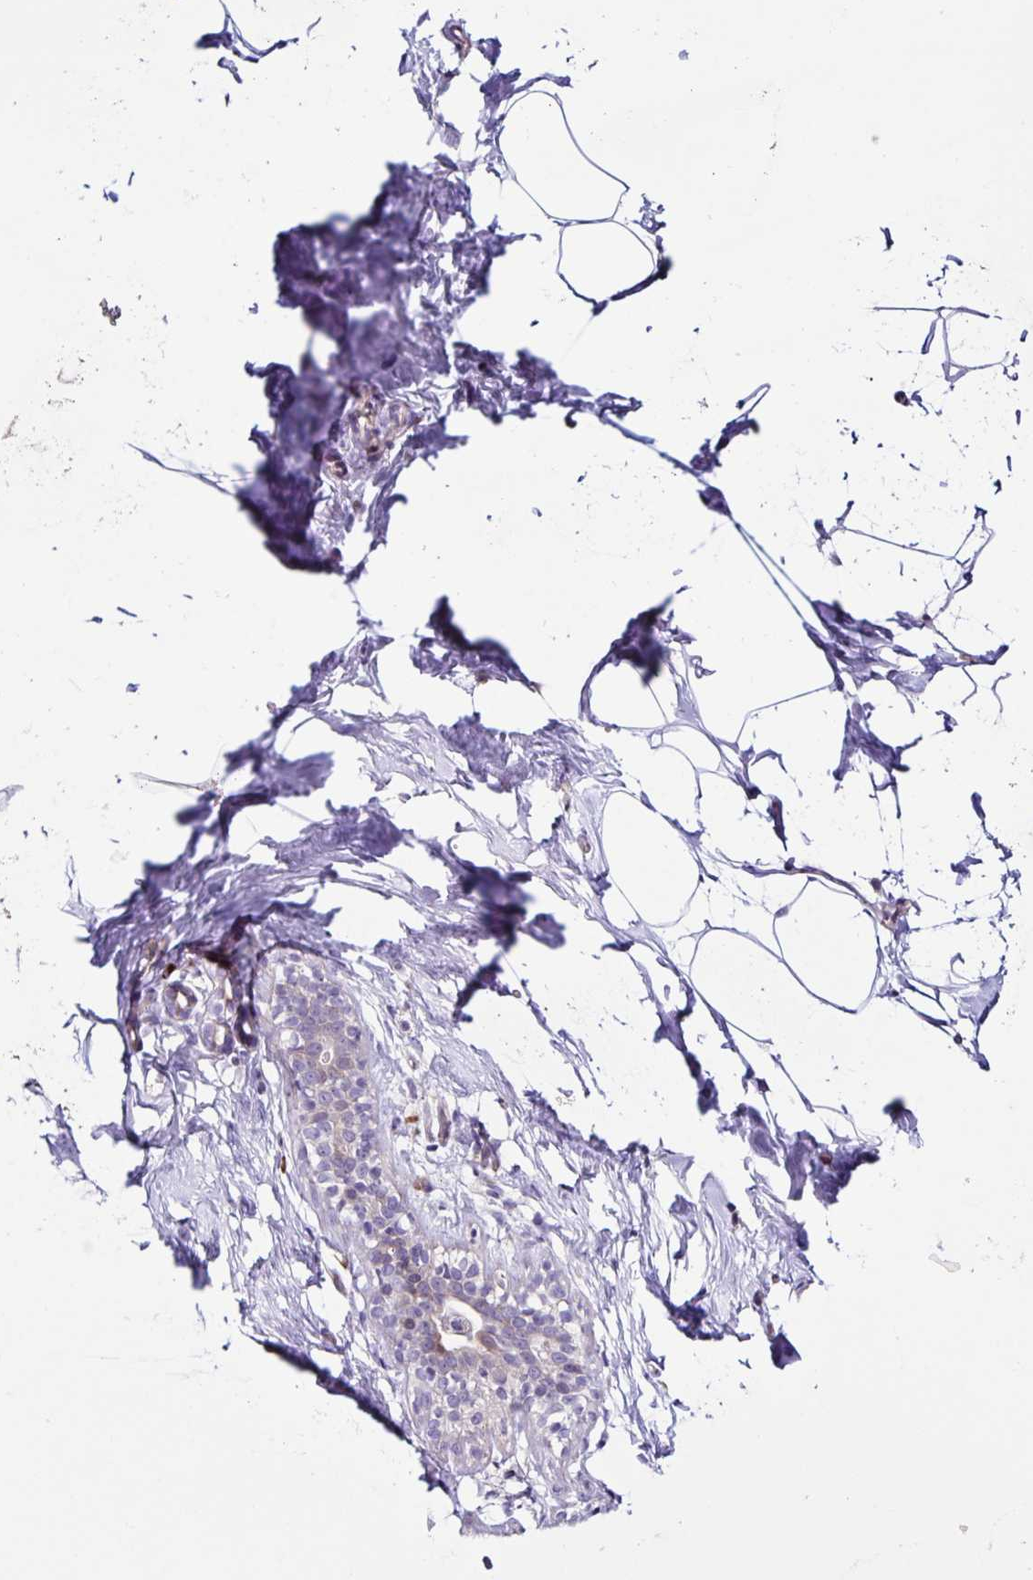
{"staining": {"intensity": "negative", "quantity": "none", "location": "none"}, "tissue": "breast", "cell_type": "Adipocytes", "image_type": "normal", "snomed": [{"axis": "morphology", "description": "Normal tissue, NOS"}, {"axis": "topography", "description": "Breast"}], "caption": "IHC of benign breast displays no expression in adipocytes.", "gene": "RNFT2", "patient": {"sex": "female", "age": 32}}